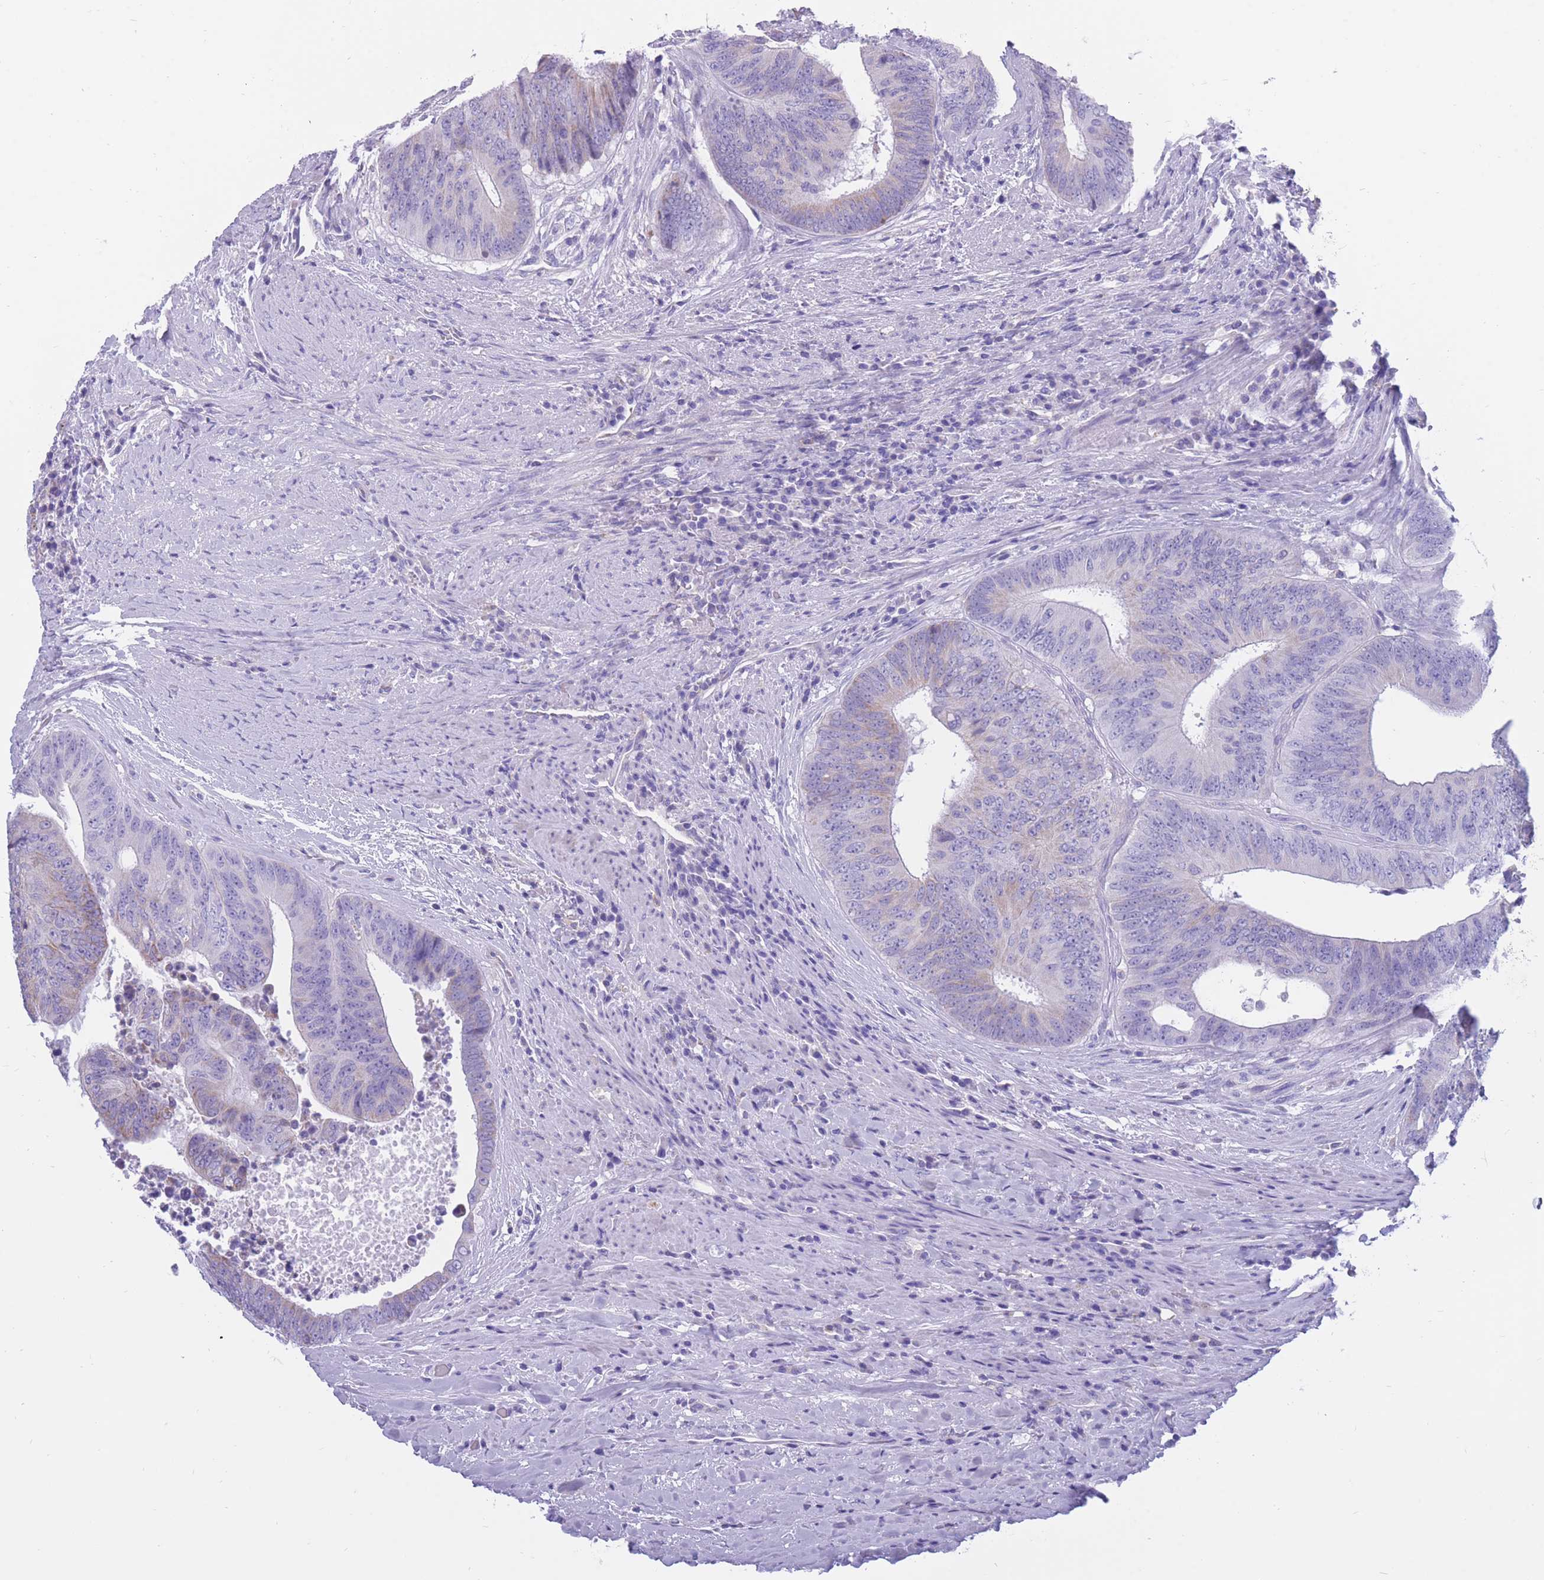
{"staining": {"intensity": "weak", "quantity": "<25%", "location": "cytoplasmic/membranous"}, "tissue": "colorectal cancer", "cell_type": "Tumor cells", "image_type": "cancer", "snomed": [{"axis": "morphology", "description": "Adenocarcinoma, NOS"}, {"axis": "topography", "description": "Rectum"}], "caption": "The immunohistochemistry (IHC) micrograph has no significant positivity in tumor cells of colorectal adenocarcinoma tissue.", "gene": "INTS2", "patient": {"sex": "male", "age": 72}}